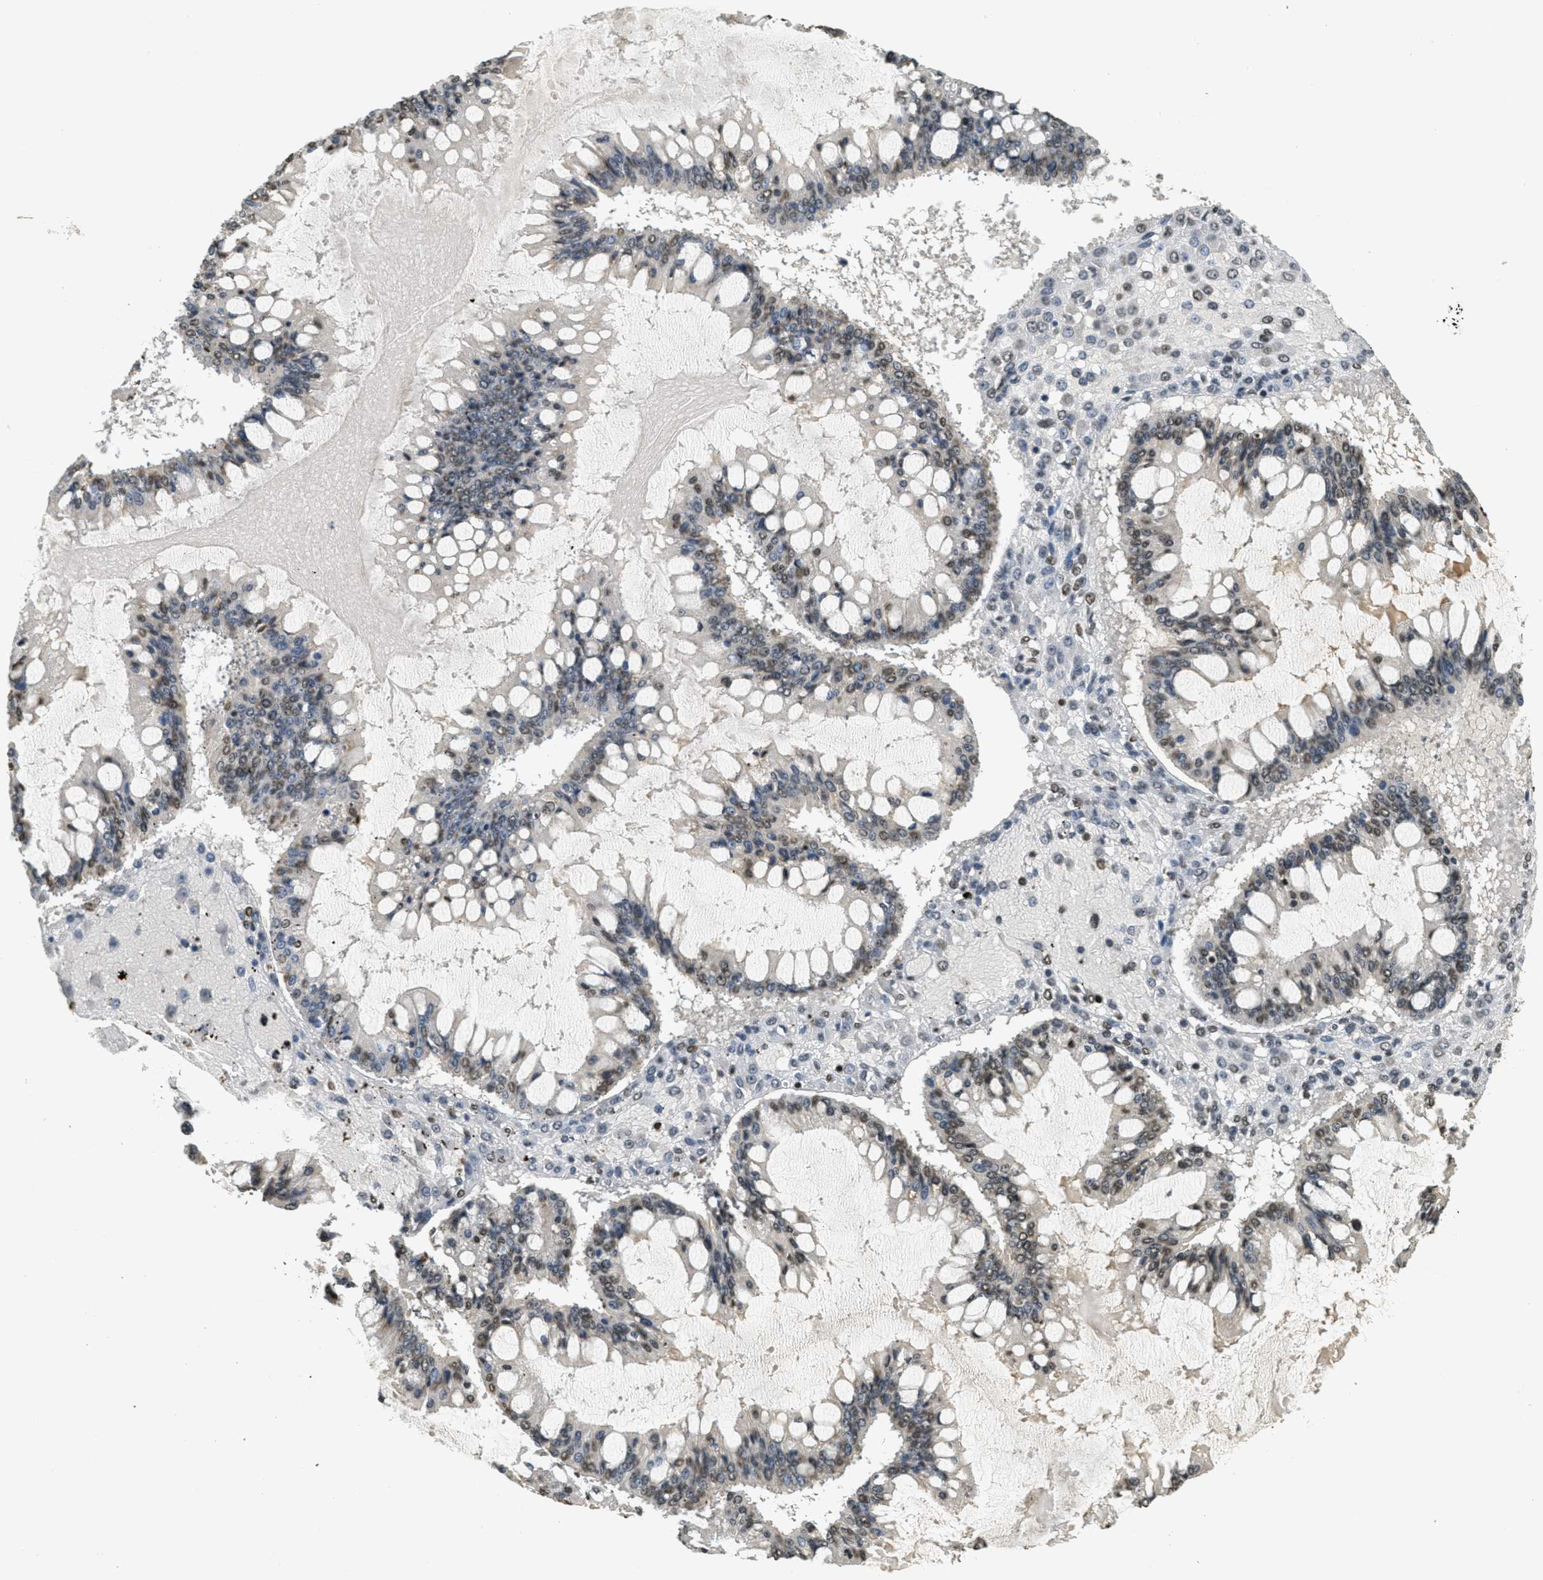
{"staining": {"intensity": "moderate", "quantity": "25%-75%", "location": "nuclear"}, "tissue": "ovarian cancer", "cell_type": "Tumor cells", "image_type": "cancer", "snomed": [{"axis": "morphology", "description": "Cystadenocarcinoma, mucinous, NOS"}, {"axis": "topography", "description": "Ovary"}], "caption": "Protein analysis of mucinous cystadenocarcinoma (ovarian) tissue shows moderate nuclear positivity in about 25%-75% of tumor cells.", "gene": "LDB2", "patient": {"sex": "female", "age": 73}}